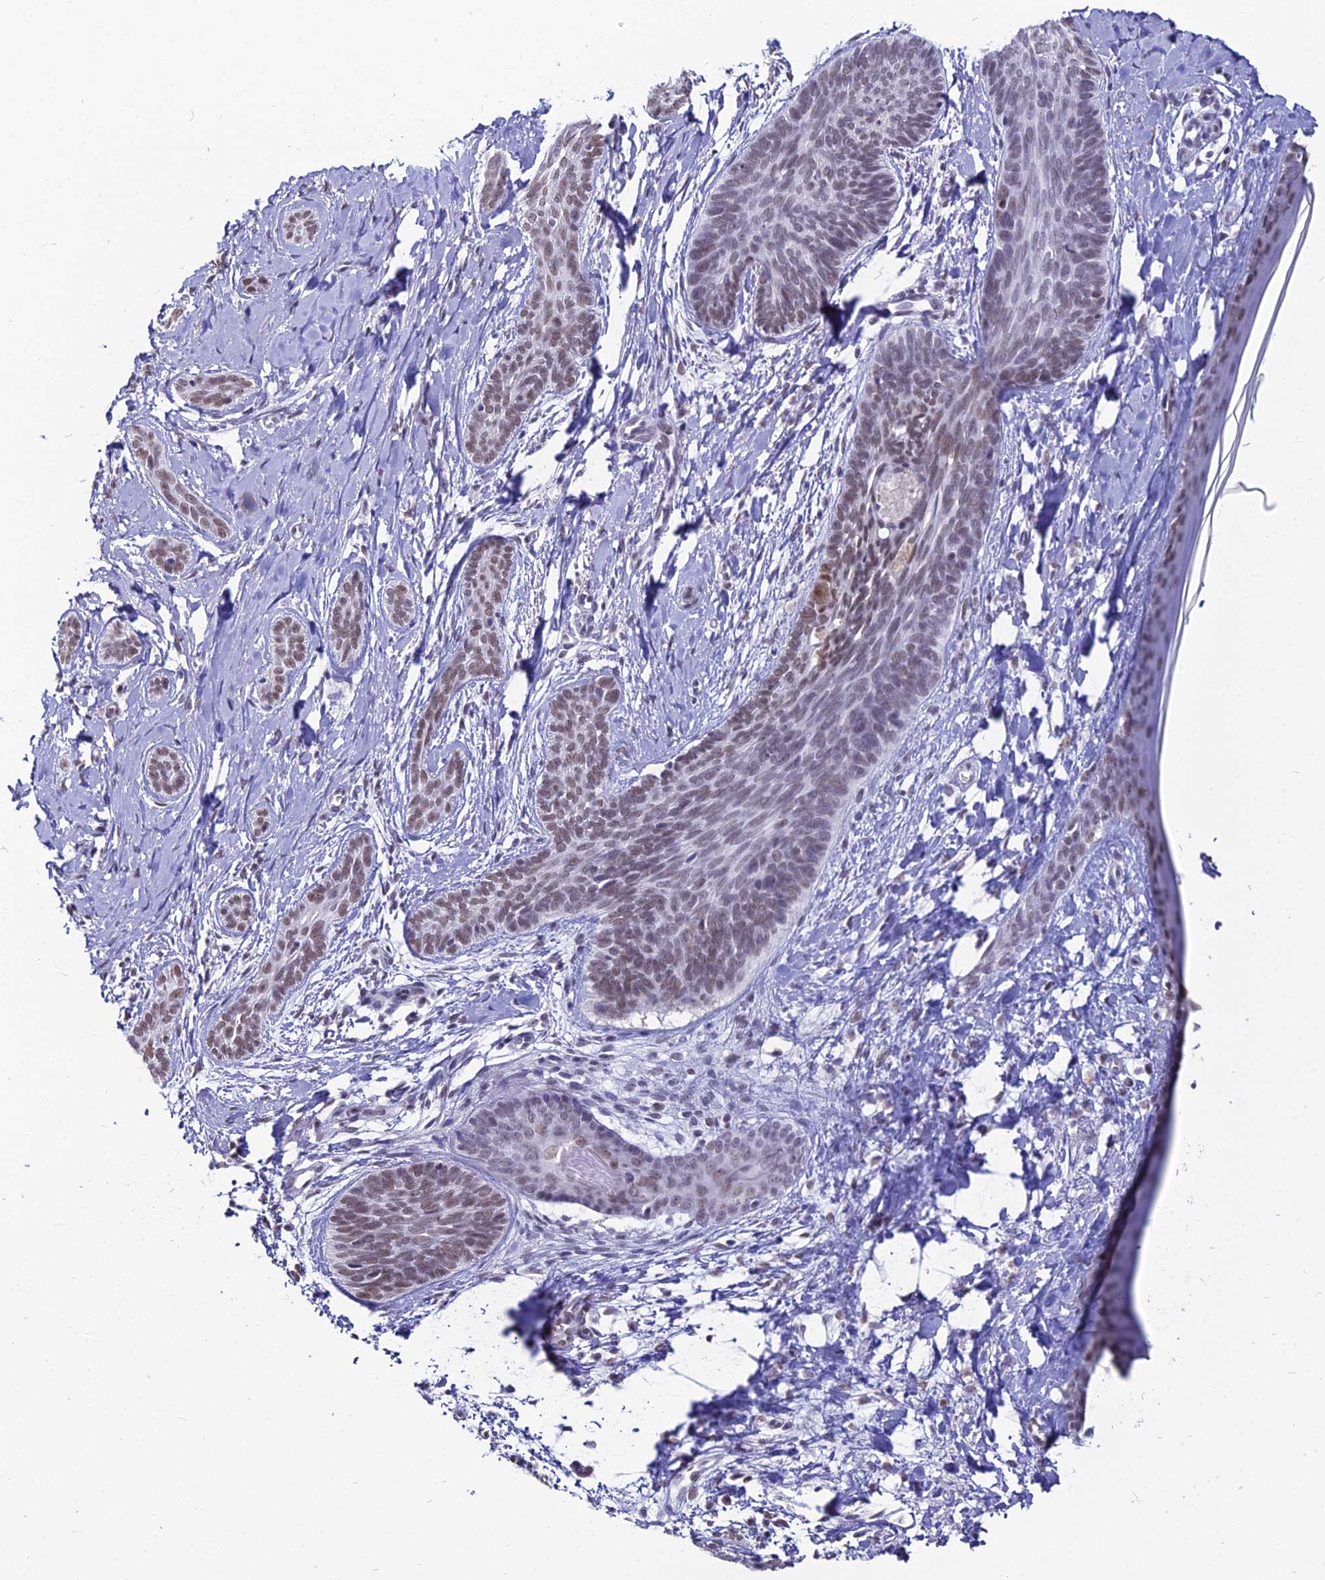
{"staining": {"intensity": "weak", "quantity": ">75%", "location": "nuclear"}, "tissue": "skin cancer", "cell_type": "Tumor cells", "image_type": "cancer", "snomed": [{"axis": "morphology", "description": "Basal cell carcinoma"}, {"axis": "topography", "description": "Skin"}], "caption": "Brown immunohistochemical staining in skin cancer (basal cell carcinoma) reveals weak nuclear staining in about >75% of tumor cells.", "gene": "RBM12", "patient": {"sex": "female", "age": 81}}